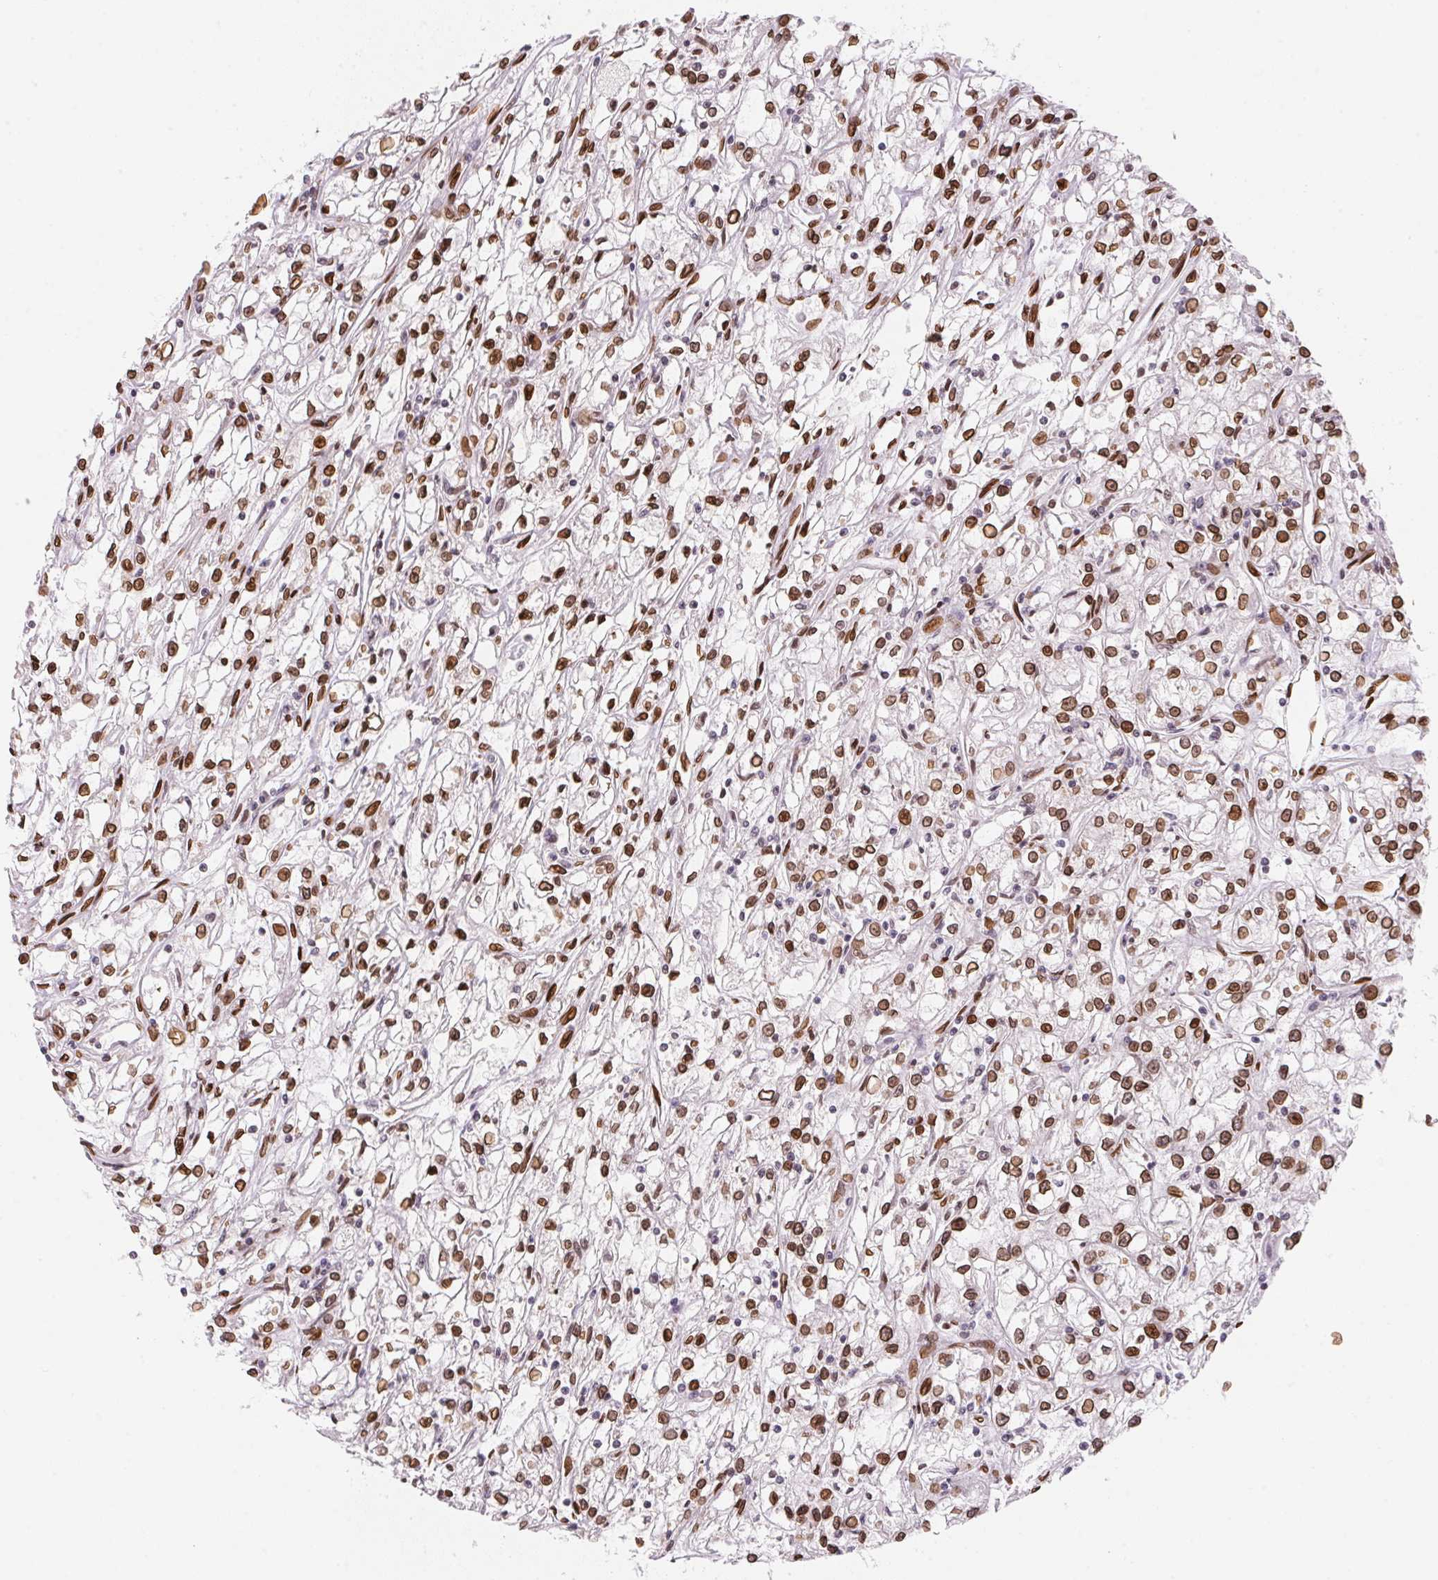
{"staining": {"intensity": "strong", "quantity": ">75%", "location": "cytoplasmic/membranous,nuclear"}, "tissue": "renal cancer", "cell_type": "Tumor cells", "image_type": "cancer", "snomed": [{"axis": "morphology", "description": "Adenocarcinoma, NOS"}, {"axis": "topography", "description": "Kidney"}], "caption": "Renal adenocarcinoma stained with a brown dye shows strong cytoplasmic/membranous and nuclear positive staining in approximately >75% of tumor cells.", "gene": "SAP30BP", "patient": {"sex": "female", "age": 59}}